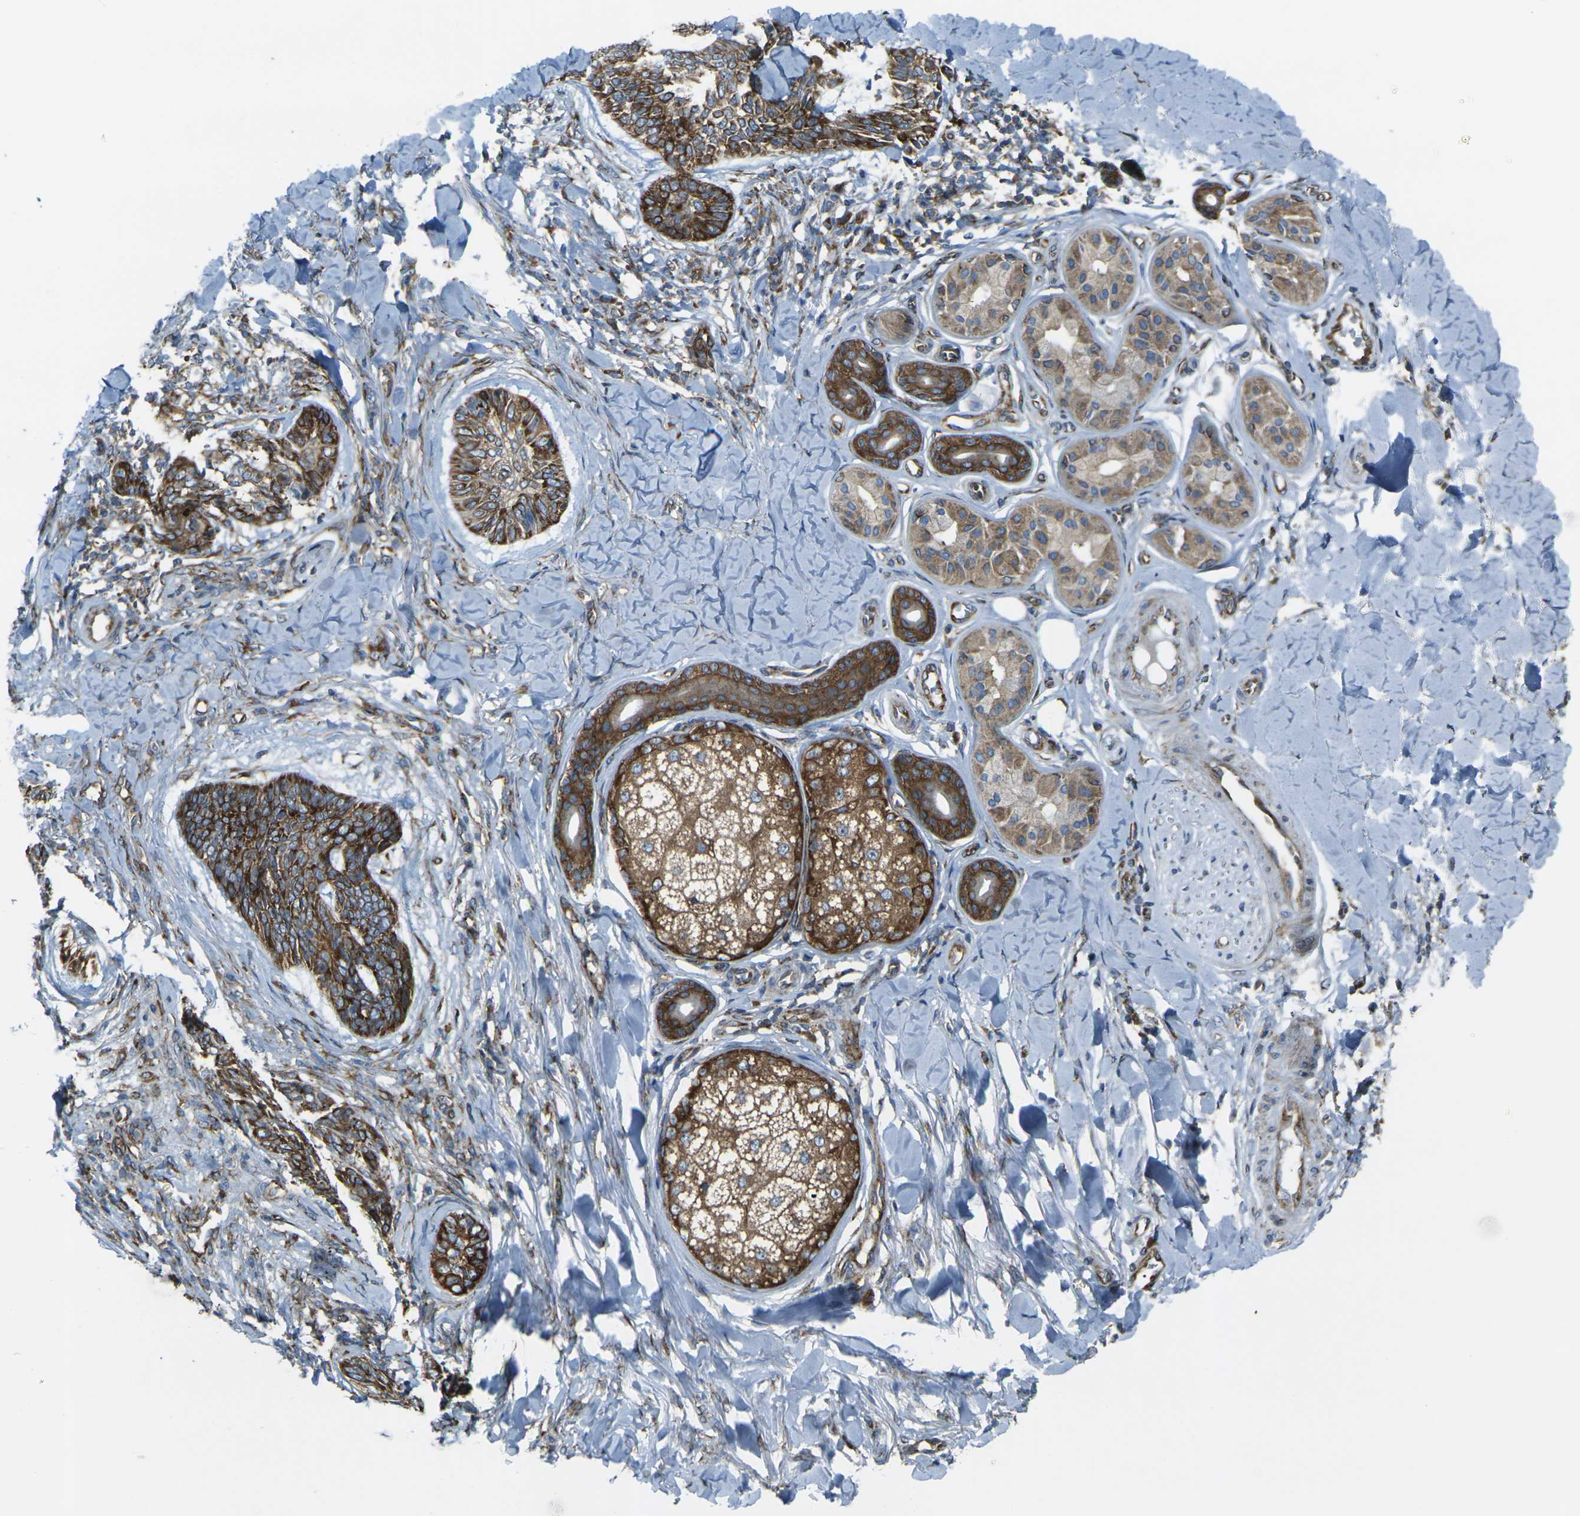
{"staining": {"intensity": "strong", "quantity": ">75%", "location": "cytoplasmic/membranous"}, "tissue": "skin cancer", "cell_type": "Tumor cells", "image_type": "cancer", "snomed": [{"axis": "morphology", "description": "Basal cell carcinoma"}, {"axis": "topography", "description": "Skin"}], "caption": "Human basal cell carcinoma (skin) stained for a protein (brown) shows strong cytoplasmic/membranous positive expression in about >75% of tumor cells.", "gene": "CELSR2", "patient": {"sex": "male", "age": 43}}